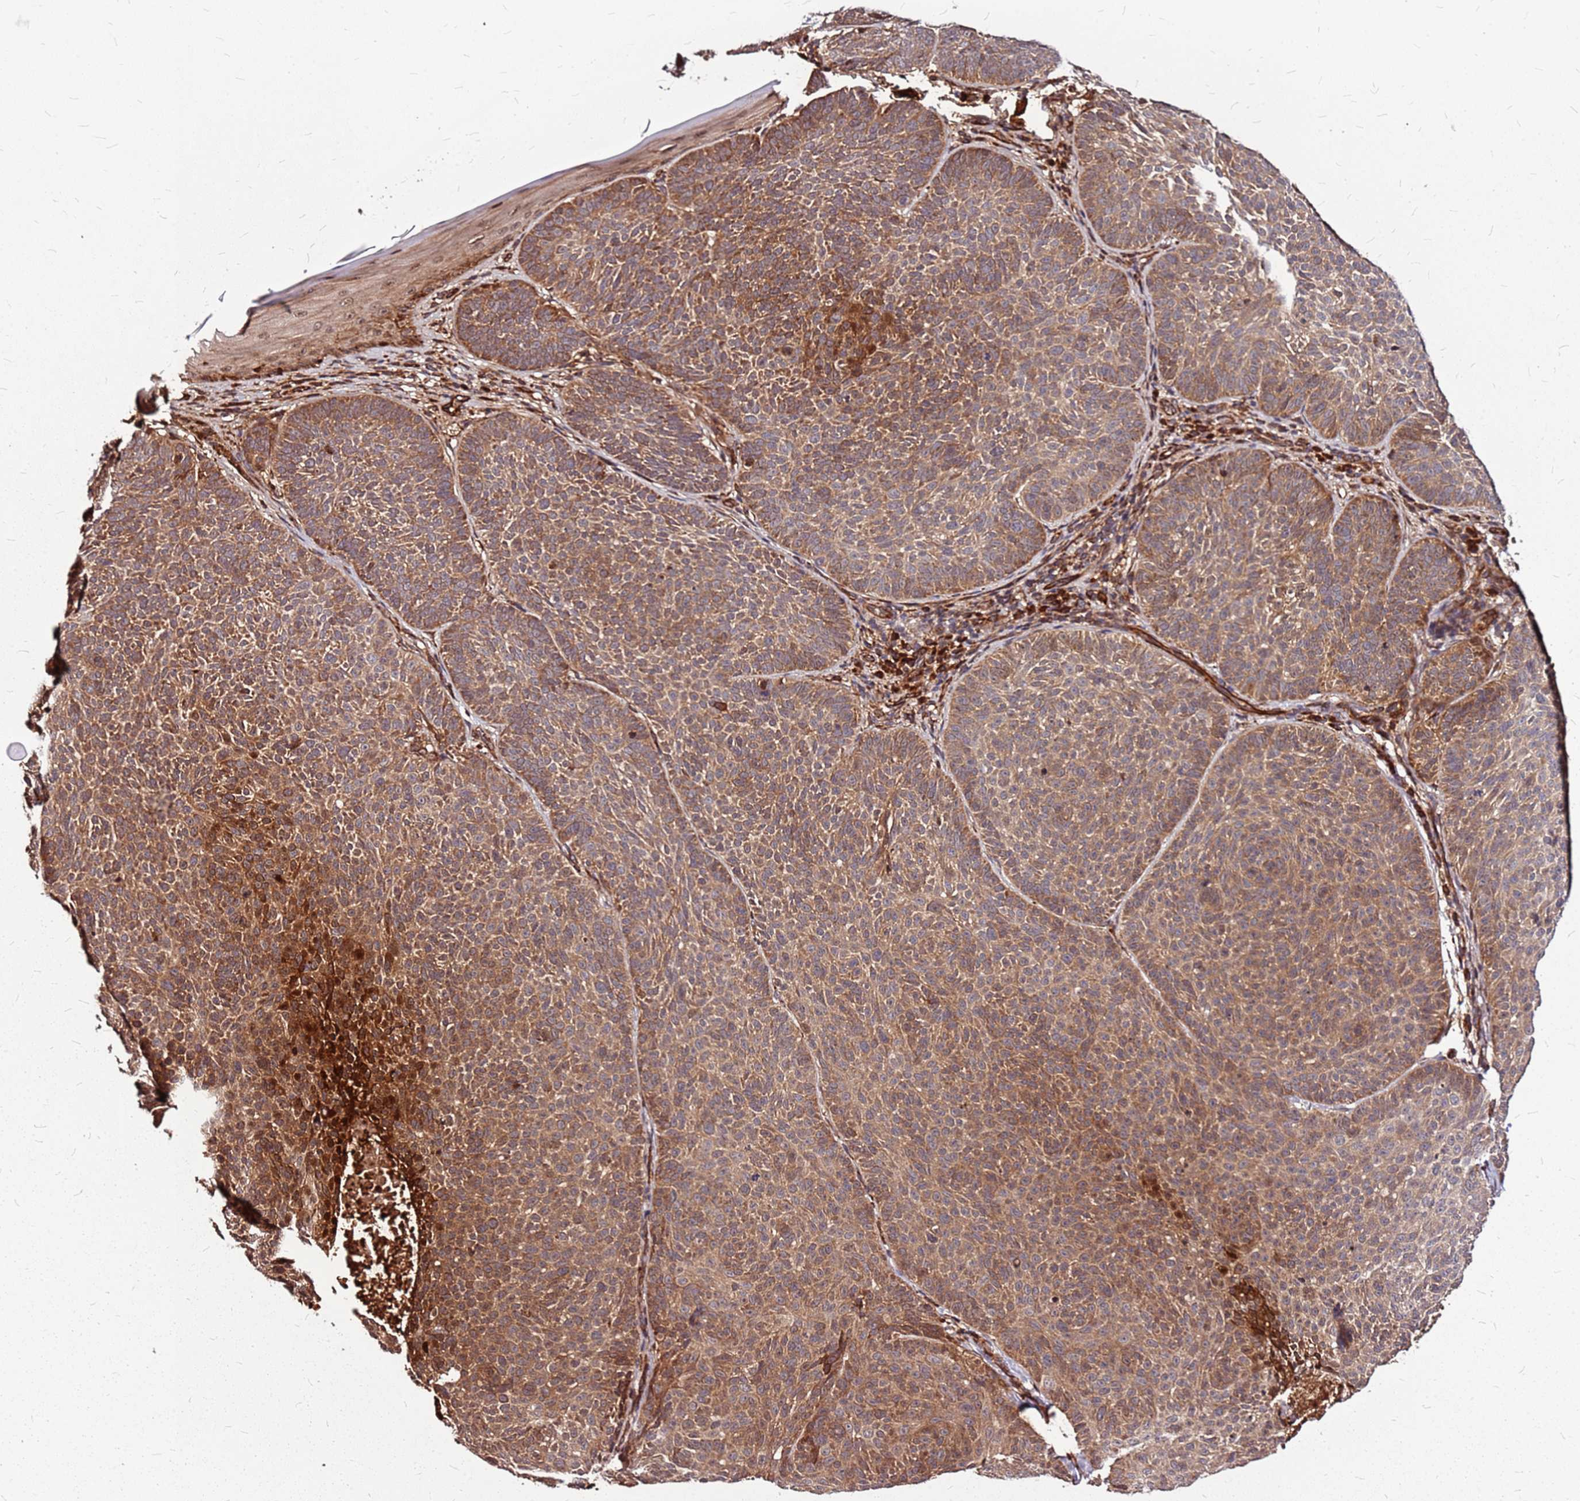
{"staining": {"intensity": "moderate", "quantity": ">75%", "location": "cytoplasmic/membranous"}, "tissue": "skin cancer", "cell_type": "Tumor cells", "image_type": "cancer", "snomed": [{"axis": "morphology", "description": "Basal cell carcinoma"}, {"axis": "topography", "description": "Skin"}], "caption": "A high-resolution image shows IHC staining of basal cell carcinoma (skin), which exhibits moderate cytoplasmic/membranous positivity in about >75% of tumor cells.", "gene": "LYPLAL1", "patient": {"sex": "male", "age": 85}}